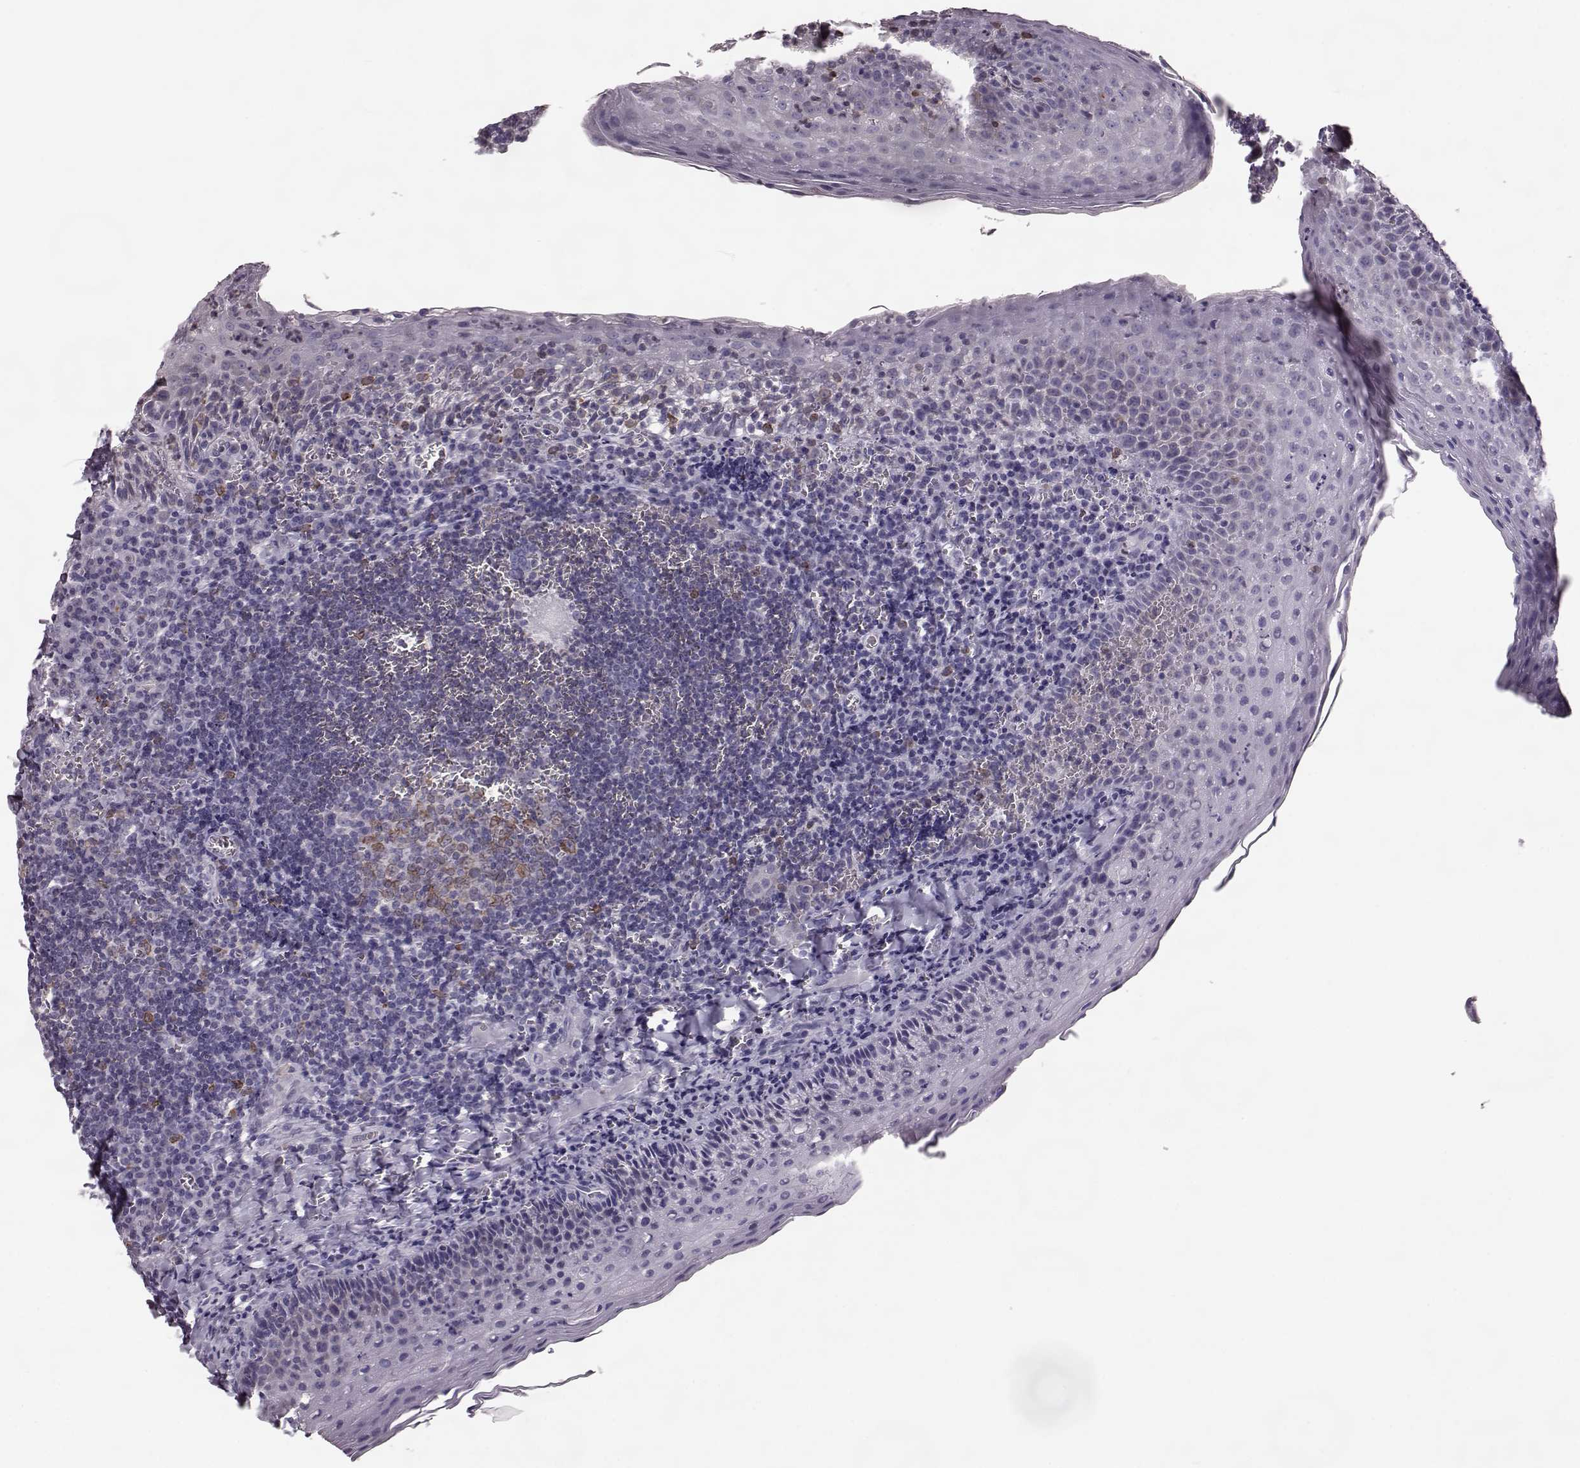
{"staining": {"intensity": "strong", "quantity": "25%-75%", "location": "cytoplasmic/membranous"}, "tissue": "tonsil", "cell_type": "Germinal center cells", "image_type": "normal", "snomed": [{"axis": "morphology", "description": "Normal tissue, NOS"}, {"axis": "morphology", "description": "Inflammation, NOS"}, {"axis": "topography", "description": "Tonsil"}], "caption": "A histopathology image showing strong cytoplasmic/membranous positivity in about 25%-75% of germinal center cells in normal tonsil, as visualized by brown immunohistochemical staining.", "gene": "ELOVL5", "patient": {"sex": "female", "age": 31}}